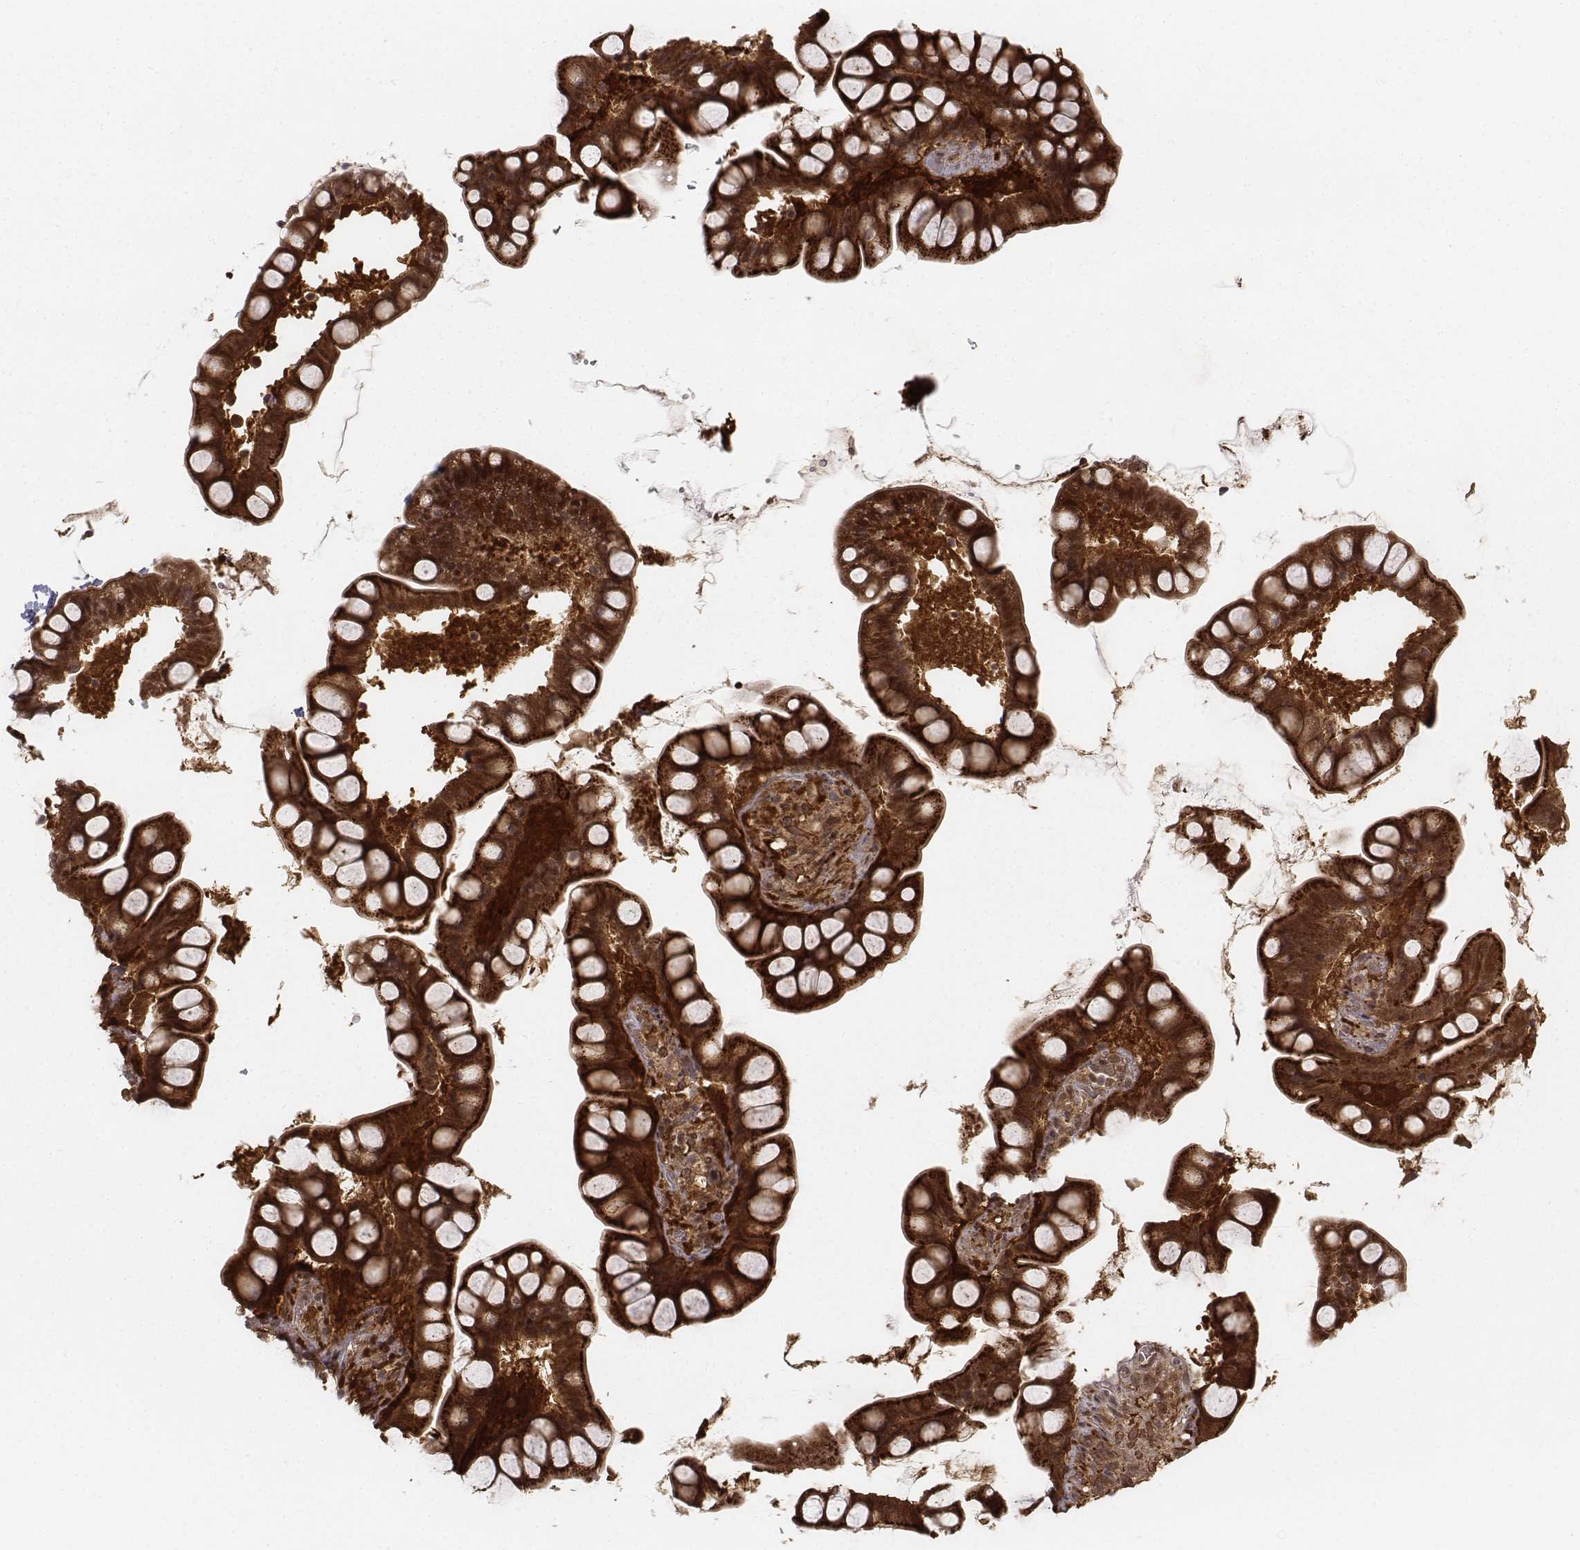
{"staining": {"intensity": "strong", "quantity": ">75%", "location": "cytoplasmic/membranous,nuclear"}, "tissue": "small intestine", "cell_type": "Glandular cells", "image_type": "normal", "snomed": [{"axis": "morphology", "description": "Normal tissue, NOS"}, {"axis": "topography", "description": "Small intestine"}], "caption": "Immunohistochemistry image of normal small intestine: human small intestine stained using IHC exhibits high levels of strong protein expression localized specifically in the cytoplasmic/membranous,nuclear of glandular cells, appearing as a cytoplasmic/membranous,nuclear brown color.", "gene": "ZFYVE19", "patient": {"sex": "male", "age": 70}}